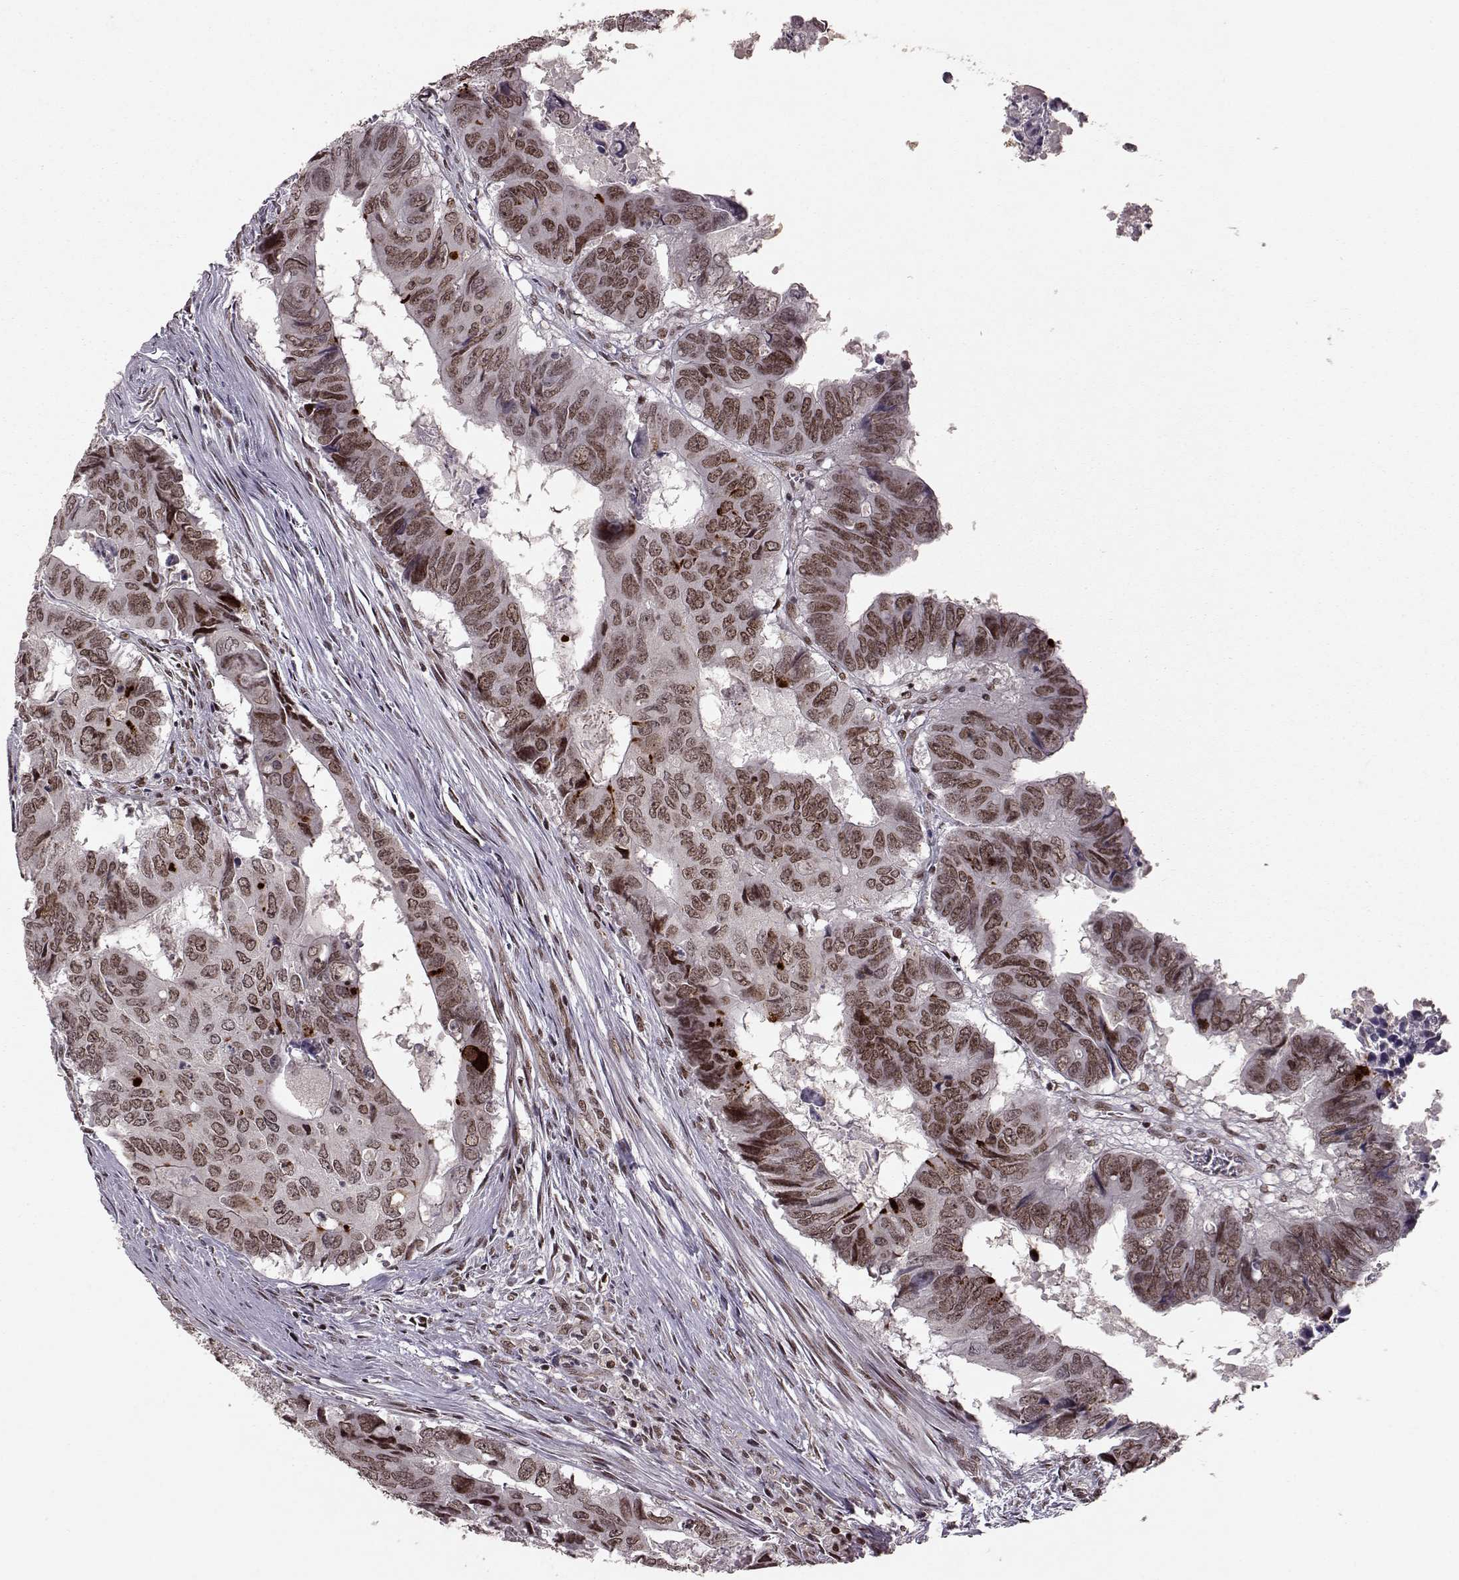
{"staining": {"intensity": "moderate", "quantity": ">75%", "location": "nuclear"}, "tissue": "colorectal cancer", "cell_type": "Tumor cells", "image_type": "cancer", "snomed": [{"axis": "morphology", "description": "Adenocarcinoma, NOS"}, {"axis": "topography", "description": "Colon"}], "caption": "The photomicrograph reveals immunohistochemical staining of colorectal cancer (adenocarcinoma). There is moderate nuclear positivity is seen in about >75% of tumor cells.", "gene": "RRAGD", "patient": {"sex": "male", "age": 79}}